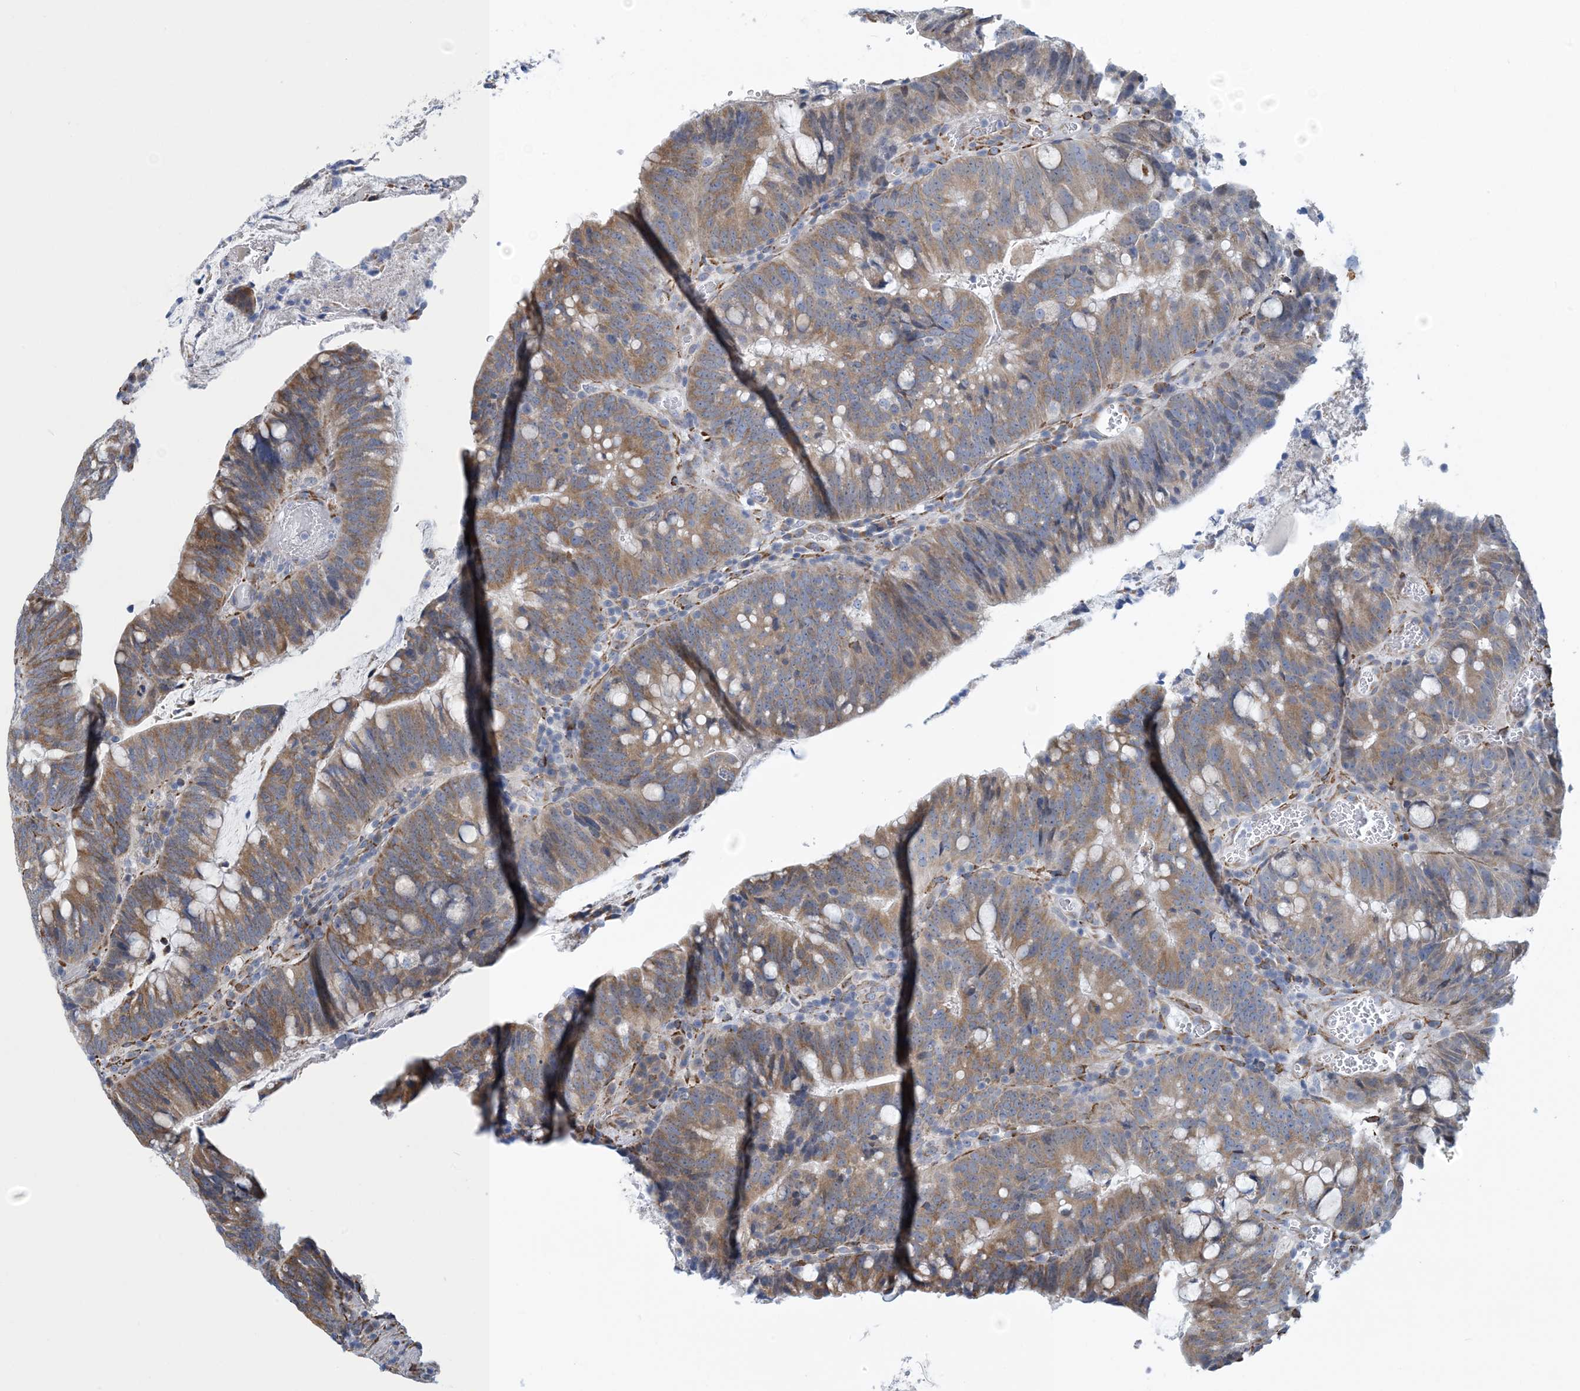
{"staining": {"intensity": "weak", "quantity": ">75%", "location": "cytoplasmic/membranous"}, "tissue": "colorectal cancer", "cell_type": "Tumor cells", "image_type": "cancer", "snomed": [{"axis": "morphology", "description": "Adenocarcinoma, NOS"}, {"axis": "topography", "description": "Colon"}], "caption": "Immunohistochemical staining of human colorectal cancer shows low levels of weak cytoplasmic/membranous protein positivity in approximately >75% of tumor cells.", "gene": "CCDC14", "patient": {"sex": "female", "age": 66}}